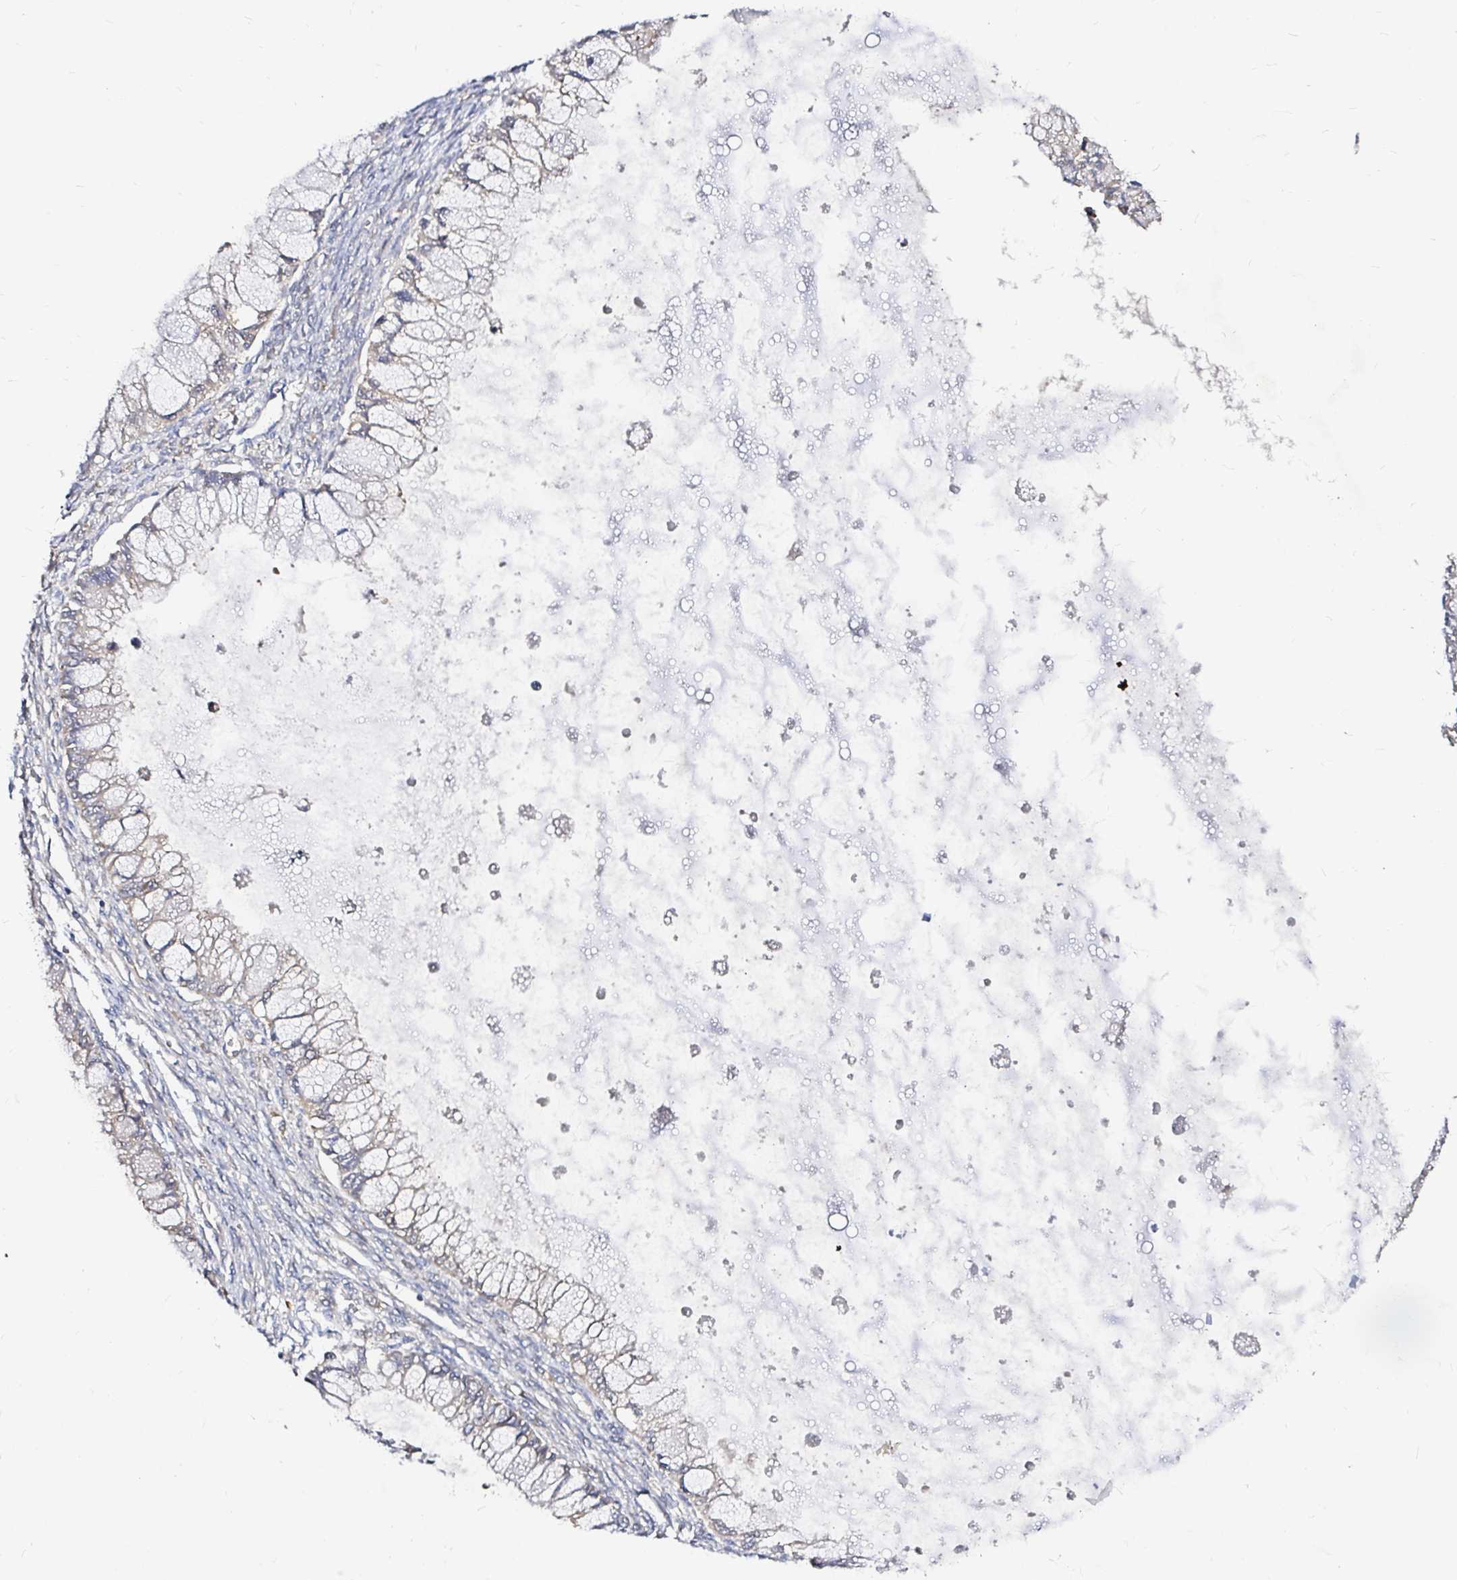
{"staining": {"intensity": "negative", "quantity": "none", "location": "none"}, "tissue": "ovarian cancer", "cell_type": "Tumor cells", "image_type": "cancer", "snomed": [{"axis": "morphology", "description": "Cystadenocarcinoma, mucinous, NOS"}, {"axis": "topography", "description": "Ovary"}], "caption": "An IHC photomicrograph of ovarian cancer is shown. There is no staining in tumor cells of ovarian cancer.", "gene": "ARHGEF37", "patient": {"sex": "female", "age": 34}}